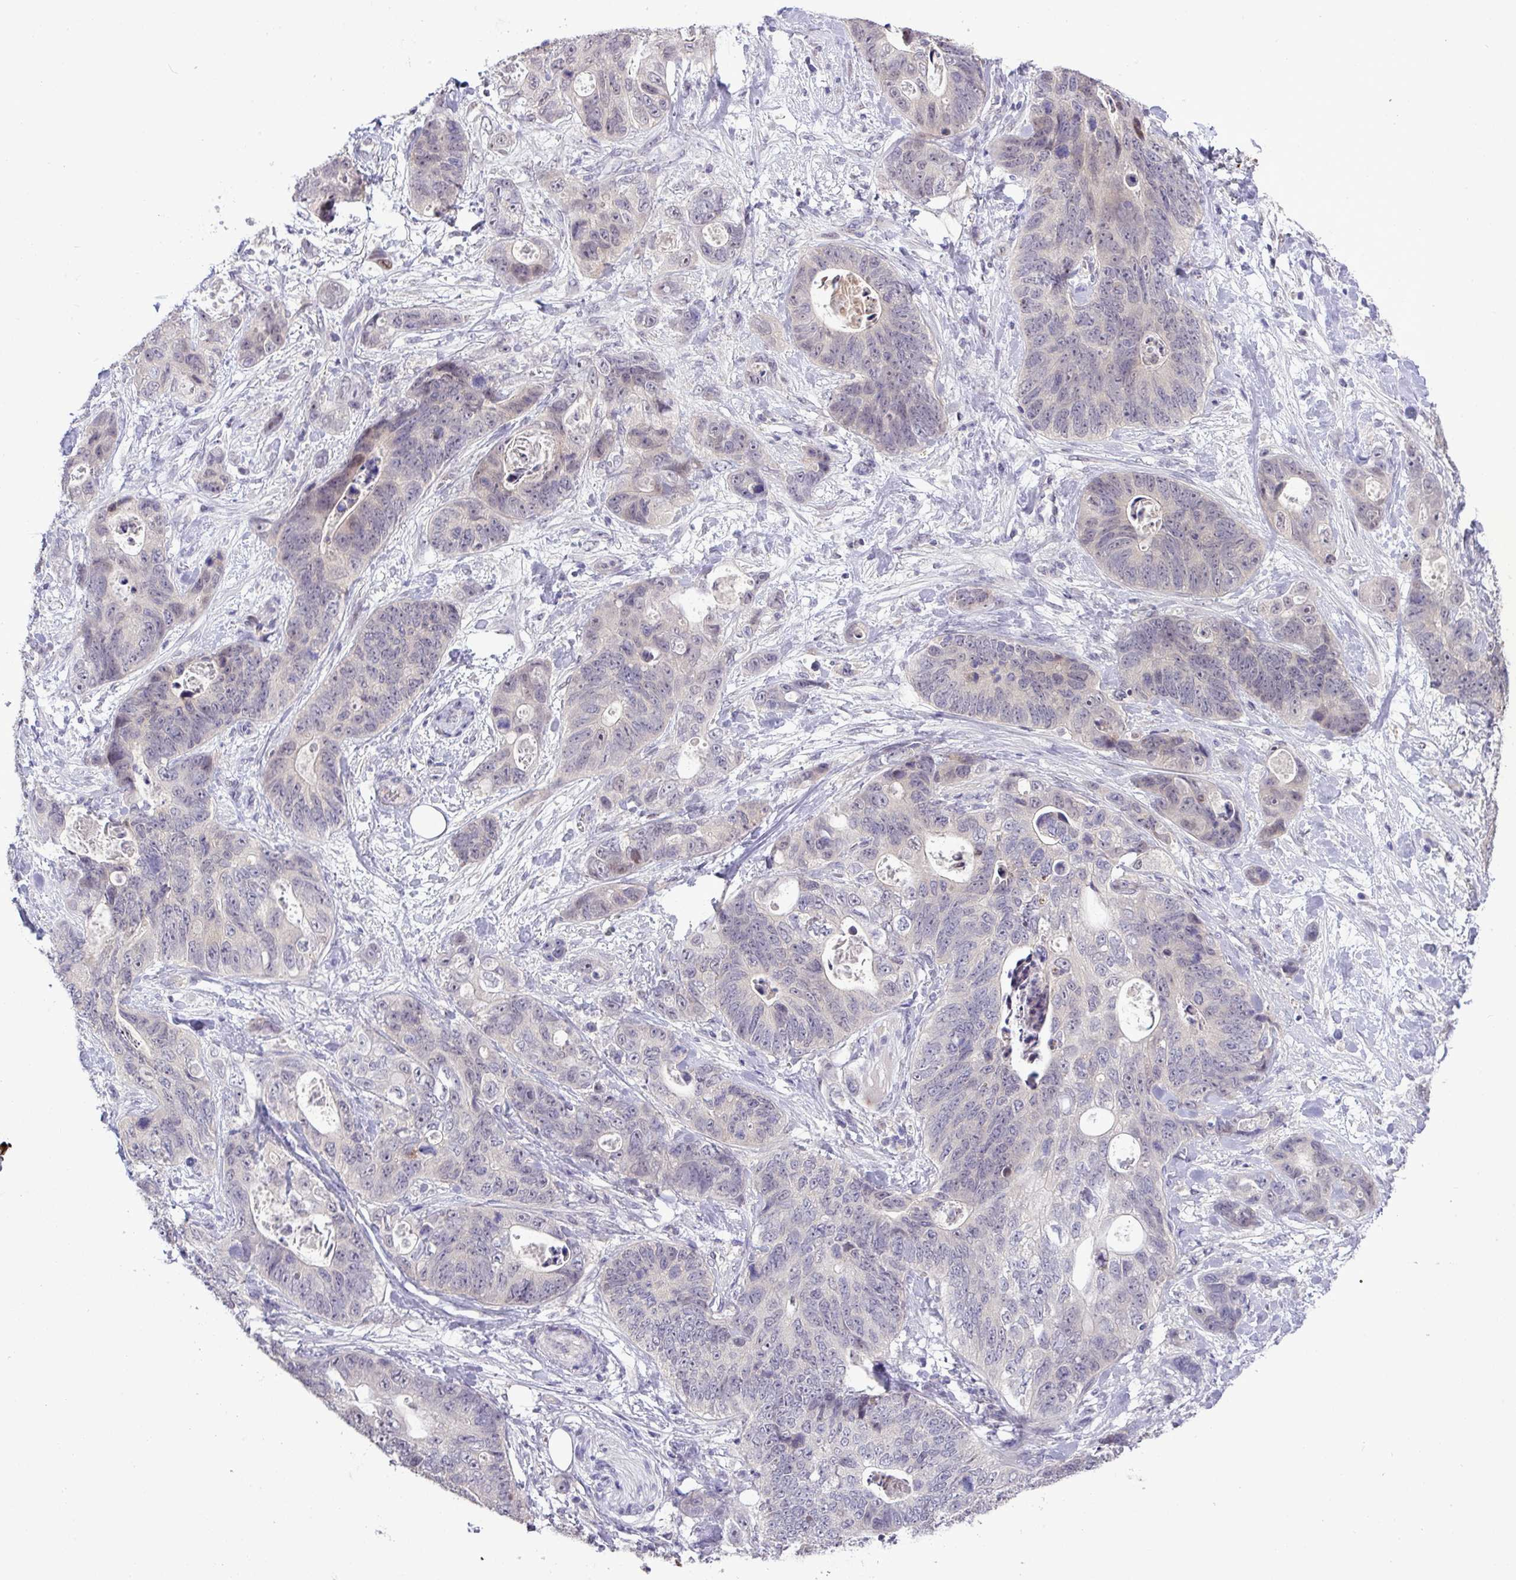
{"staining": {"intensity": "negative", "quantity": "none", "location": "none"}, "tissue": "stomach cancer", "cell_type": "Tumor cells", "image_type": "cancer", "snomed": [{"axis": "morphology", "description": "Normal tissue, NOS"}, {"axis": "morphology", "description": "Adenocarcinoma, NOS"}, {"axis": "topography", "description": "Stomach"}], "caption": "The photomicrograph shows no significant staining in tumor cells of stomach cancer.", "gene": "RIPPLY1", "patient": {"sex": "female", "age": 89}}